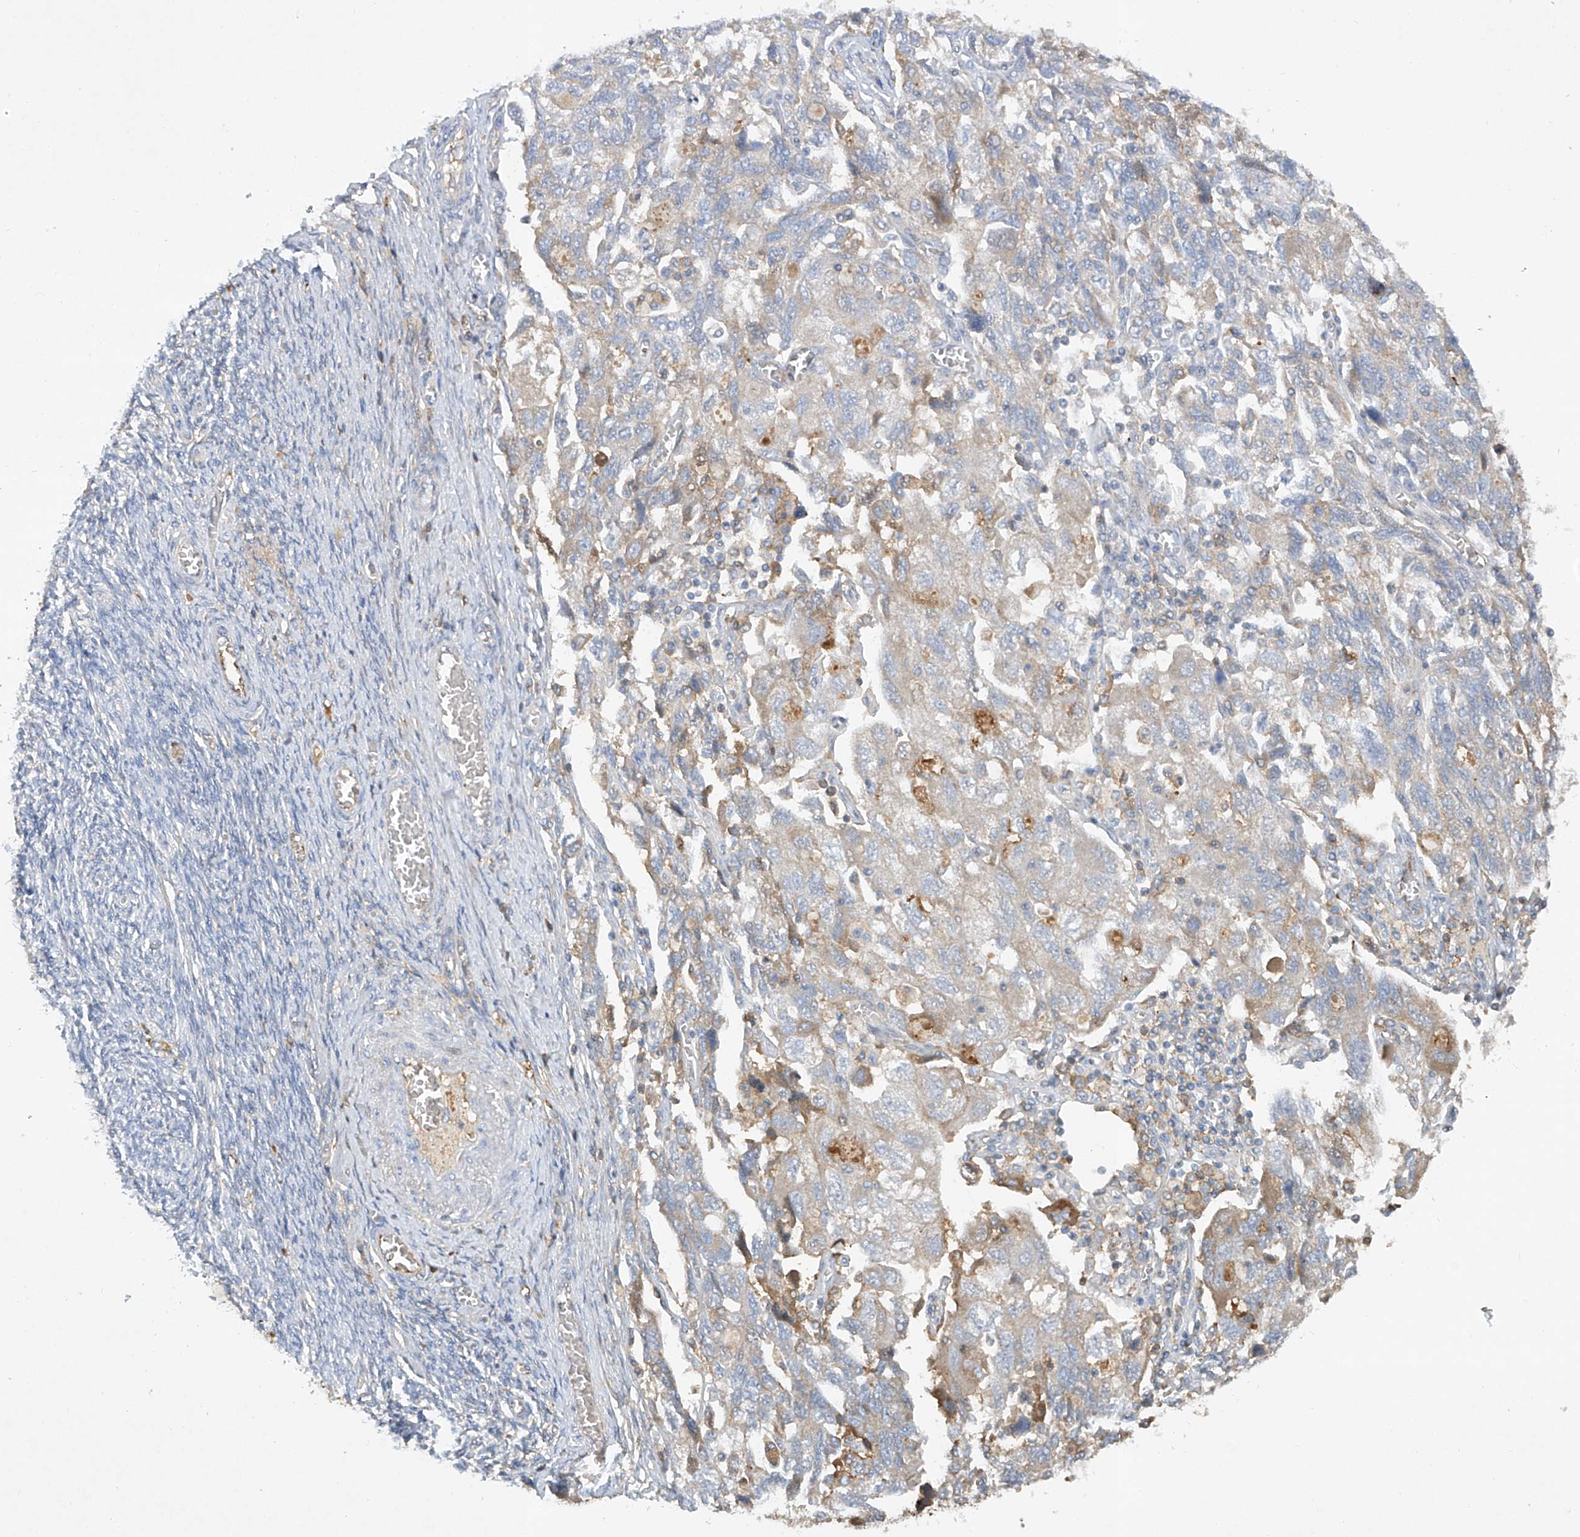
{"staining": {"intensity": "weak", "quantity": "<25%", "location": "cytoplasmic/membranous"}, "tissue": "ovarian cancer", "cell_type": "Tumor cells", "image_type": "cancer", "snomed": [{"axis": "morphology", "description": "Carcinoma, NOS"}, {"axis": "morphology", "description": "Cystadenocarcinoma, serous, NOS"}, {"axis": "topography", "description": "Ovary"}], "caption": "Image shows no protein positivity in tumor cells of ovarian cancer tissue. (Immunohistochemistry (ihc), brightfield microscopy, high magnification).", "gene": "HAS3", "patient": {"sex": "female", "age": 69}}